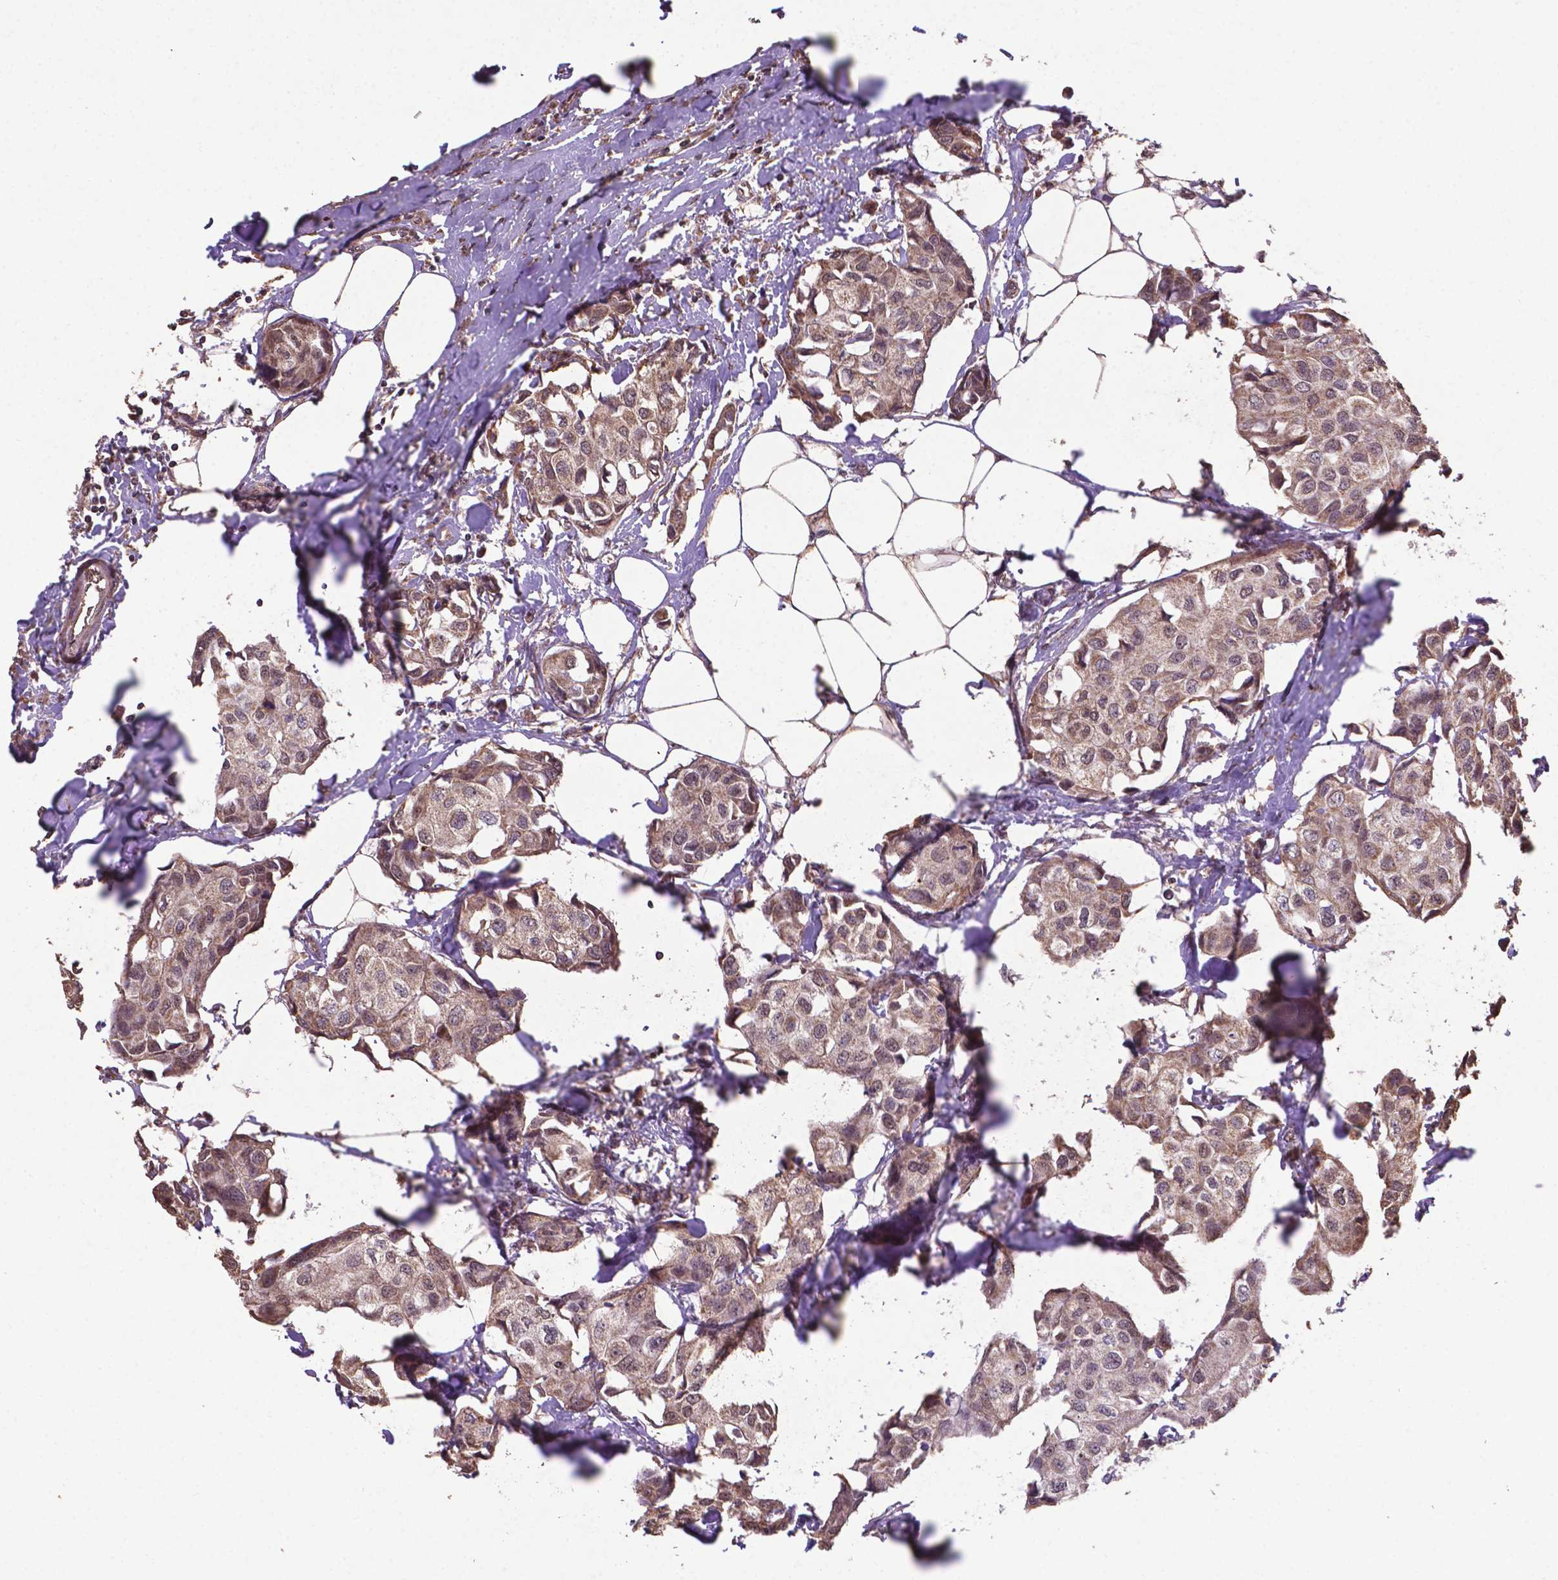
{"staining": {"intensity": "moderate", "quantity": ">75%", "location": "cytoplasmic/membranous,nuclear"}, "tissue": "breast cancer", "cell_type": "Tumor cells", "image_type": "cancer", "snomed": [{"axis": "morphology", "description": "Duct carcinoma"}, {"axis": "topography", "description": "Breast"}], "caption": "IHC micrograph of infiltrating ductal carcinoma (breast) stained for a protein (brown), which reveals medium levels of moderate cytoplasmic/membranous and nuclear staining in approximately >75% of tumor cells.", "gene": "DCAF1", "patient": {"sex": "female", "age": 80}}